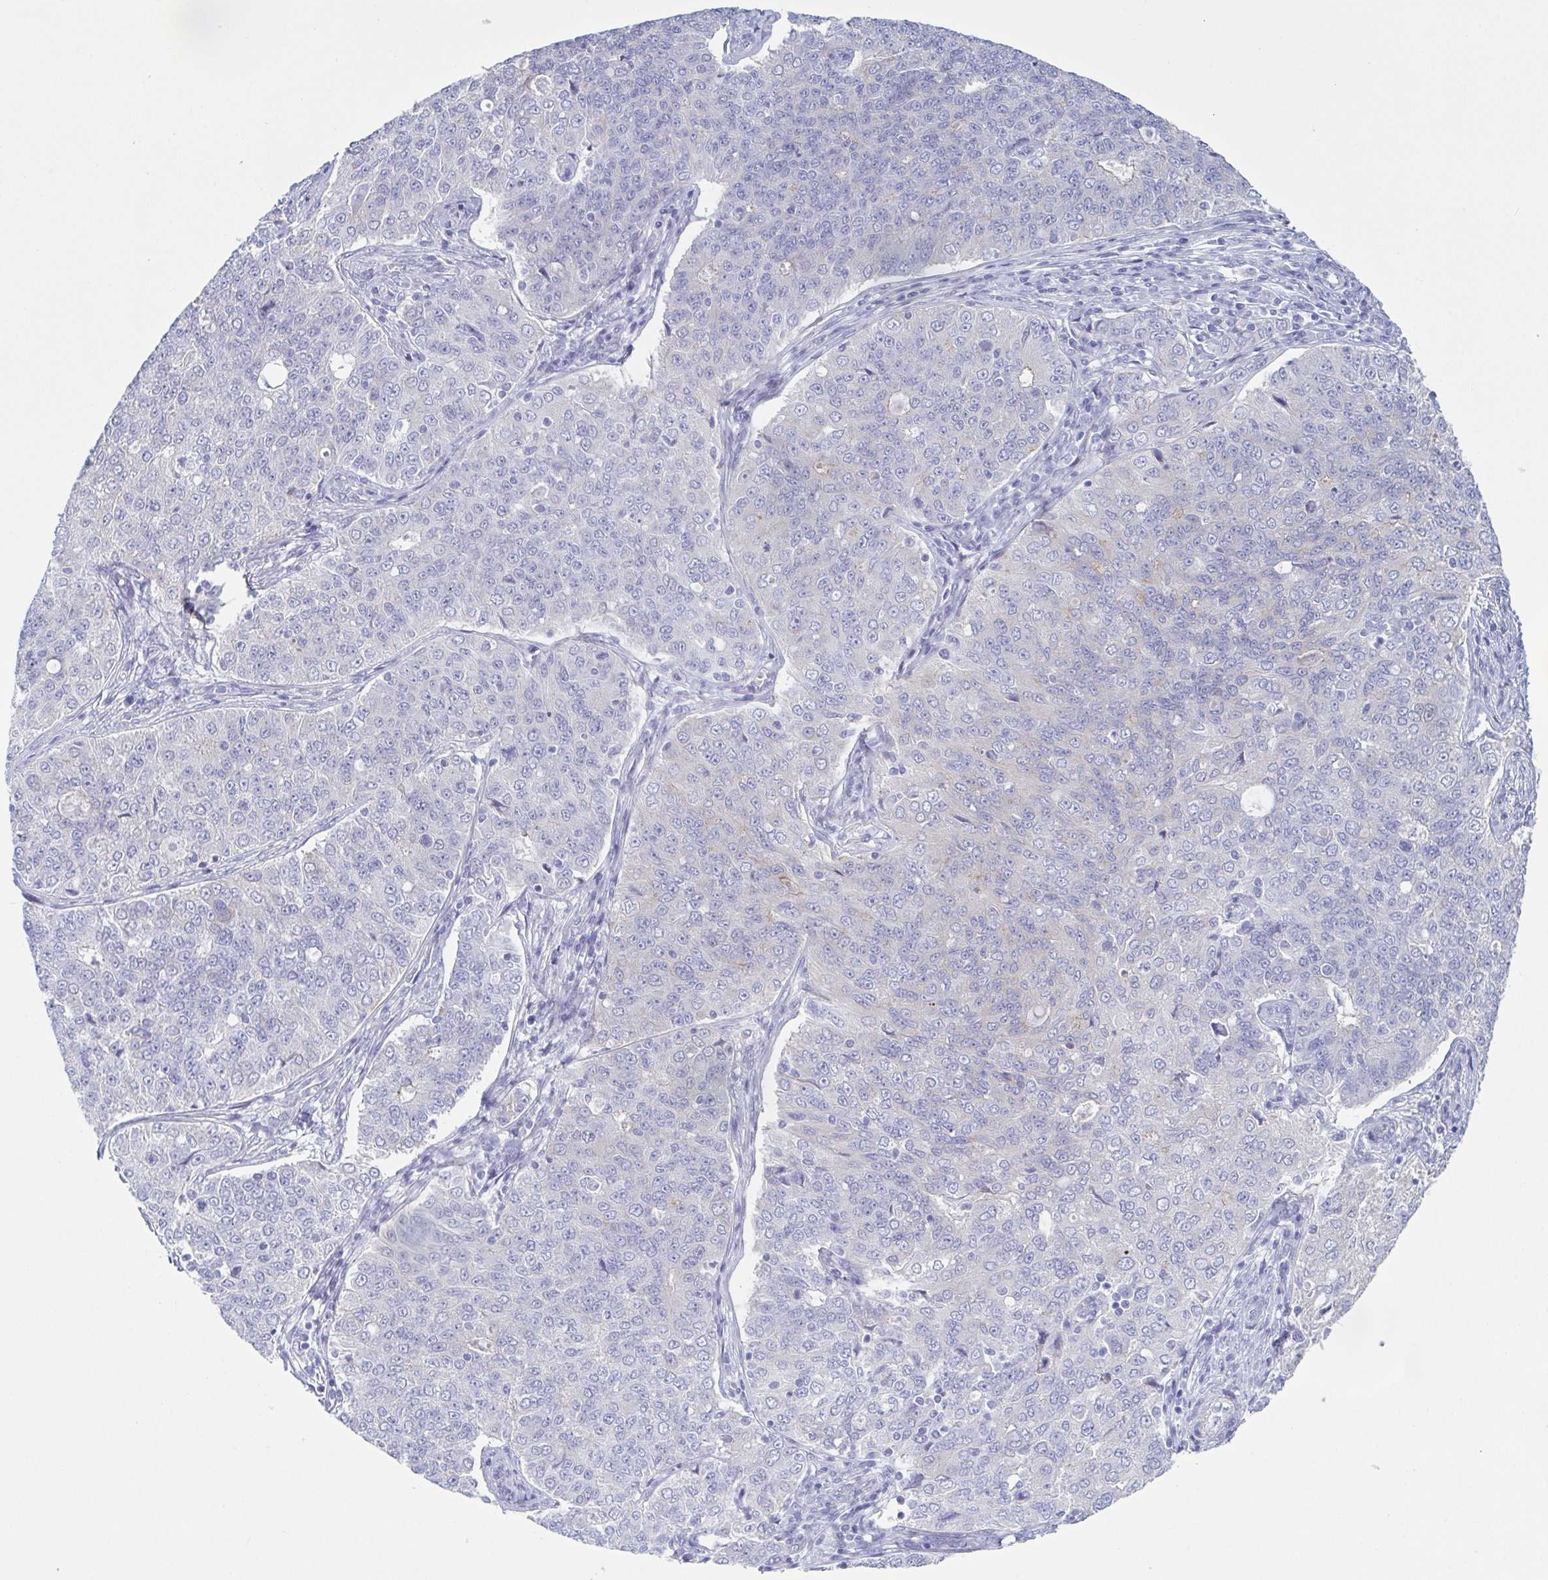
{"staining": {"intensity": "negative", "quantity": "none", "location": "none"}, "tissue": "endometrial cancer", "cell_type": "Tumor cells", "image_type": "cancer", "snomed": [{"axis": "morphology", "description": "Adenocarcinoma, NOS"}, {"axis": "topography", "description": "Endometrium"}], "caption": "Immunohistochemical staining of adenocarcinoma (endometrial) displays no significant staining in tumor cells.", "gene": "DYNC1I1", "patient": {"sex": "female", "age": 43}}